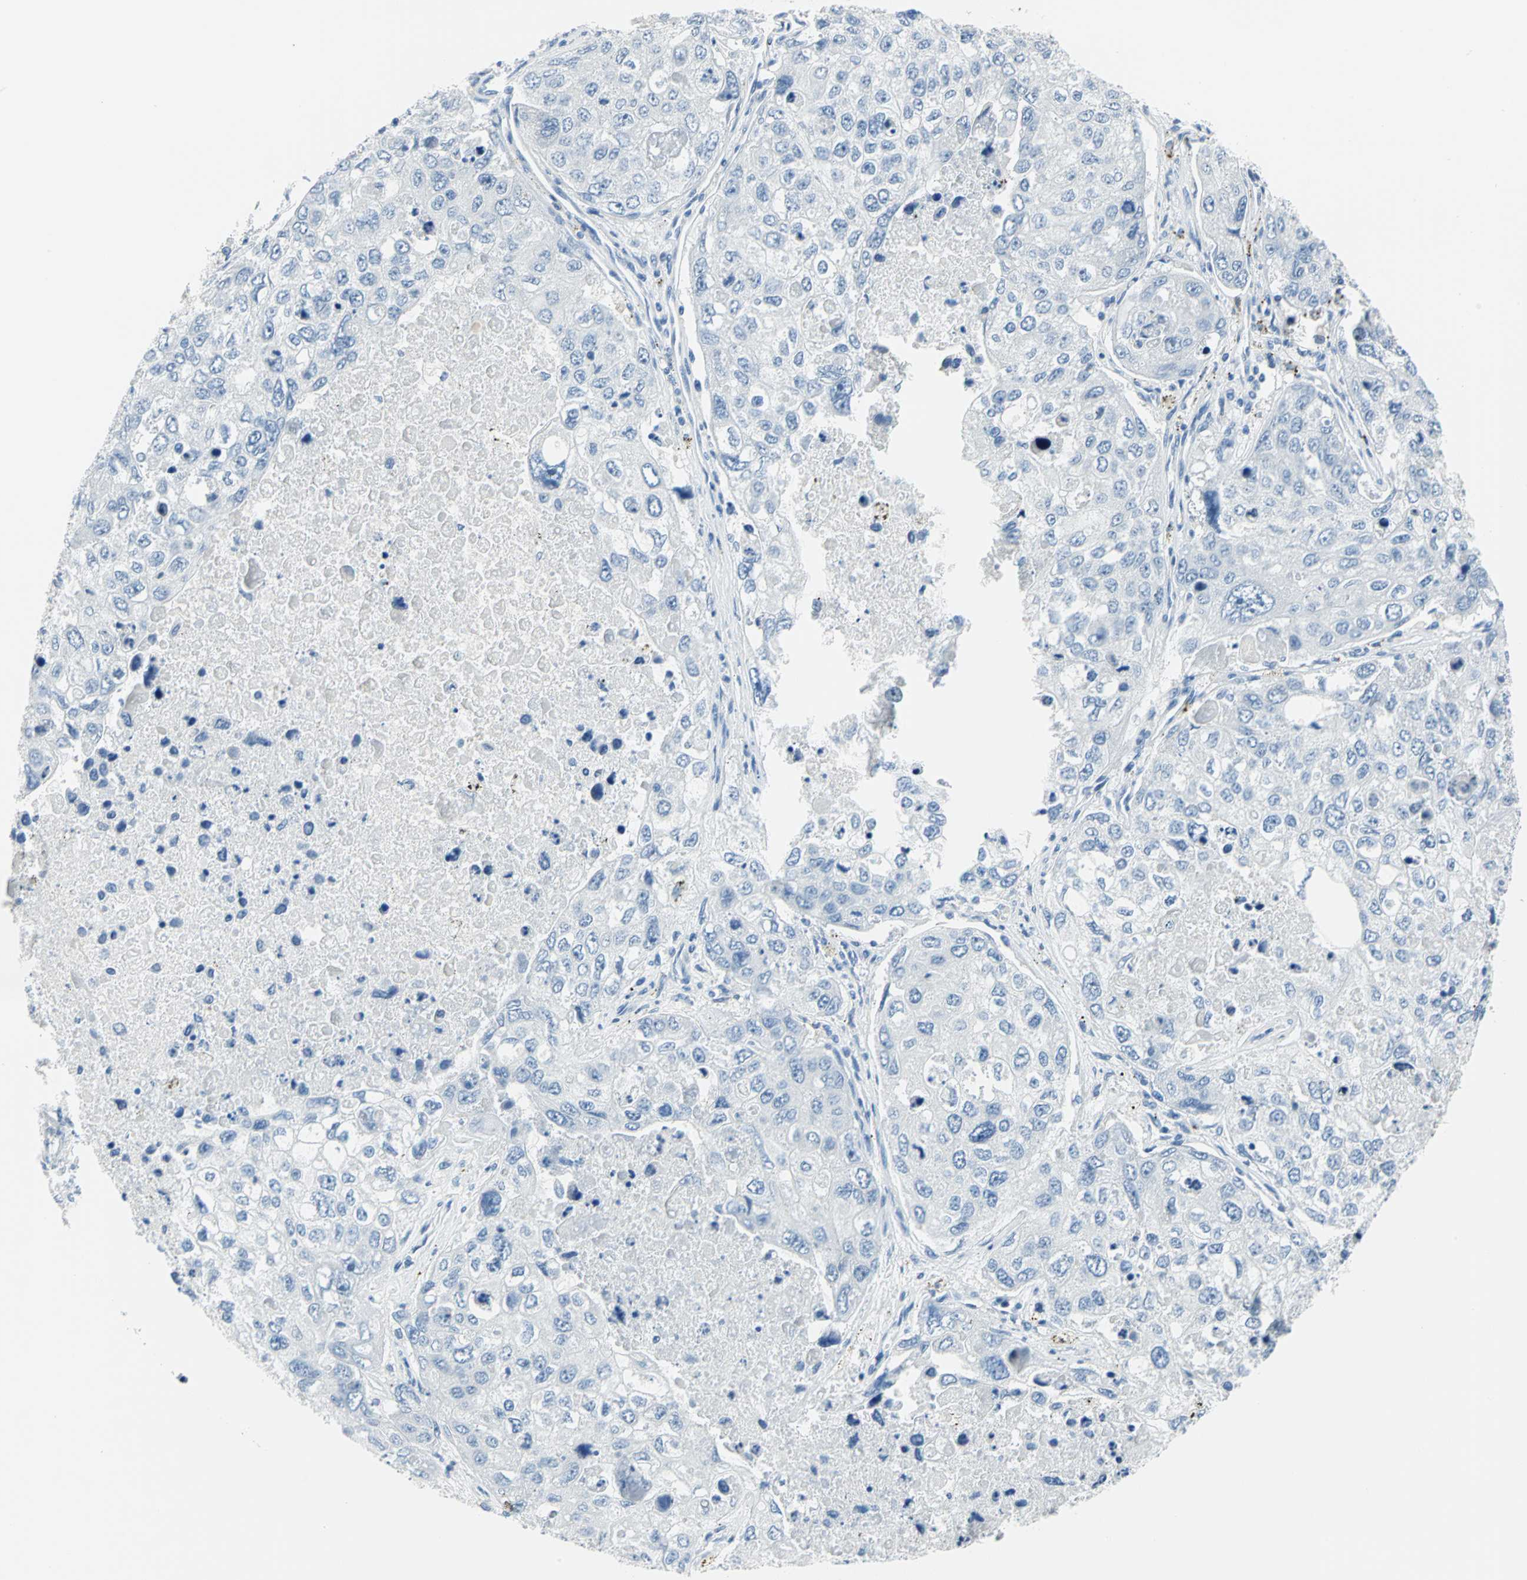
{"staining": {"intensity": "negative", "quantity": "none", "location": "none"}, "tissue": "urothelial cancer", "cell_type": "Tumor cells", "image_type": "cancer", "snomed": [{"axis": "morphology", "description": "Urothelial carcinoma, High grade"}, {"axis": "topography", "description": "Lymph node"}, {"axis": "topography", "description": "Urinary bladder"}], "caption": "This histopathology image is of urothelial cancer stained with immunohistochemistry to label a protein in brown with the nuclei are counter-stained blue. There is no positivity in tumor cells.", "gene": "PKLR", "patient": {"sex": "male", "age": 51}}